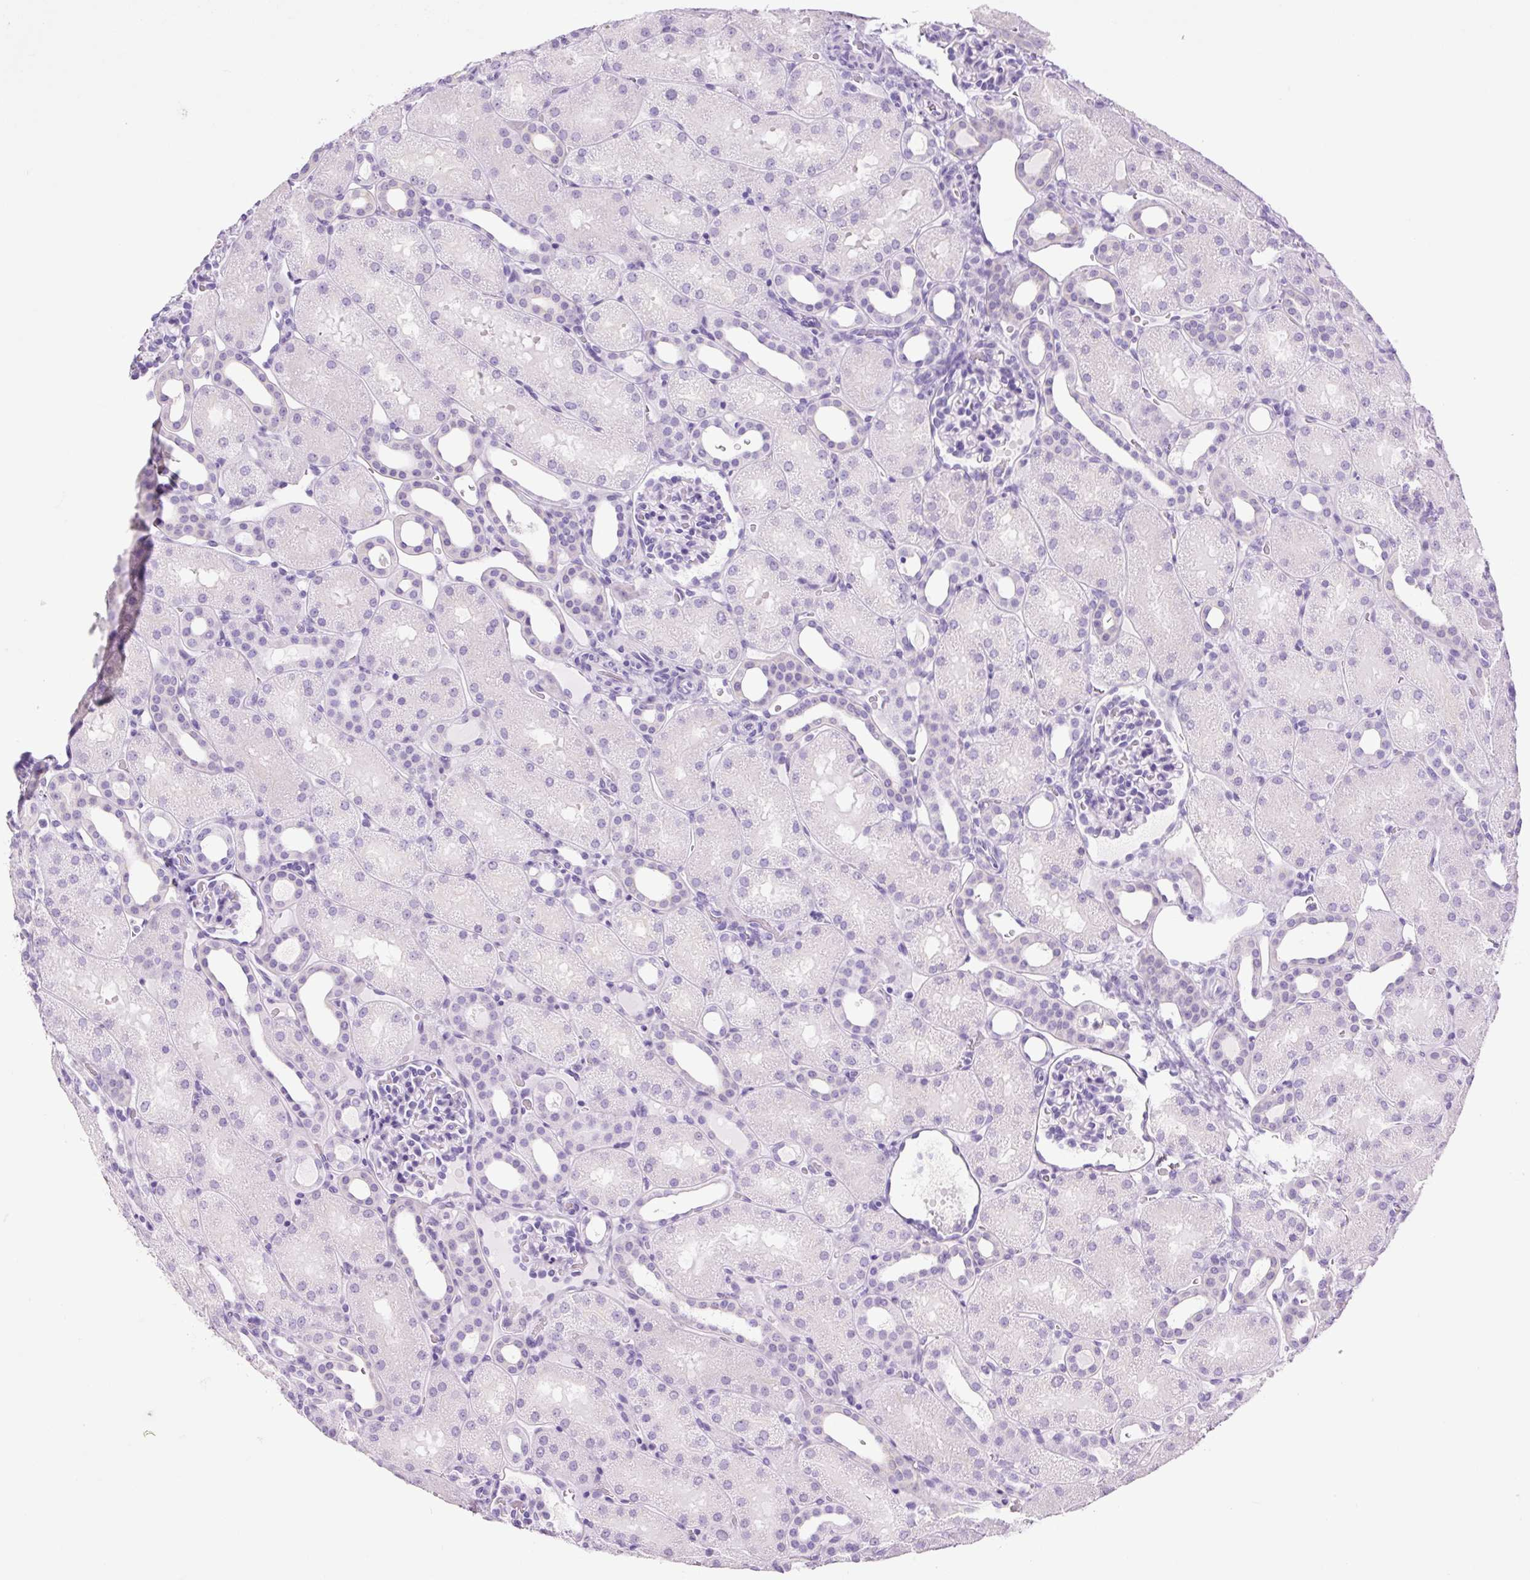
{"staining": {"intensity": "negative", "quantity": "none", "location": "none"}, "tissue": "kidney", "cell_type": "Cells in glomeruli", "image_type": "normal", "snomed": [{"axis": "morphology", "description": "Normal tissue, NOS"}, {"axis": "topography", "description": "Kidney"}], "caption": "Immunohistochemical staining of unremarkable human kidney displays no significant positivity in cells in glomeruli. (DAB (3,3'-diaminobenzidine) immunohistochemistry (IHC) with hematoxylin counter stain).", "gene": "TFF2", "patient": {"sex": "male", "age": 2}}